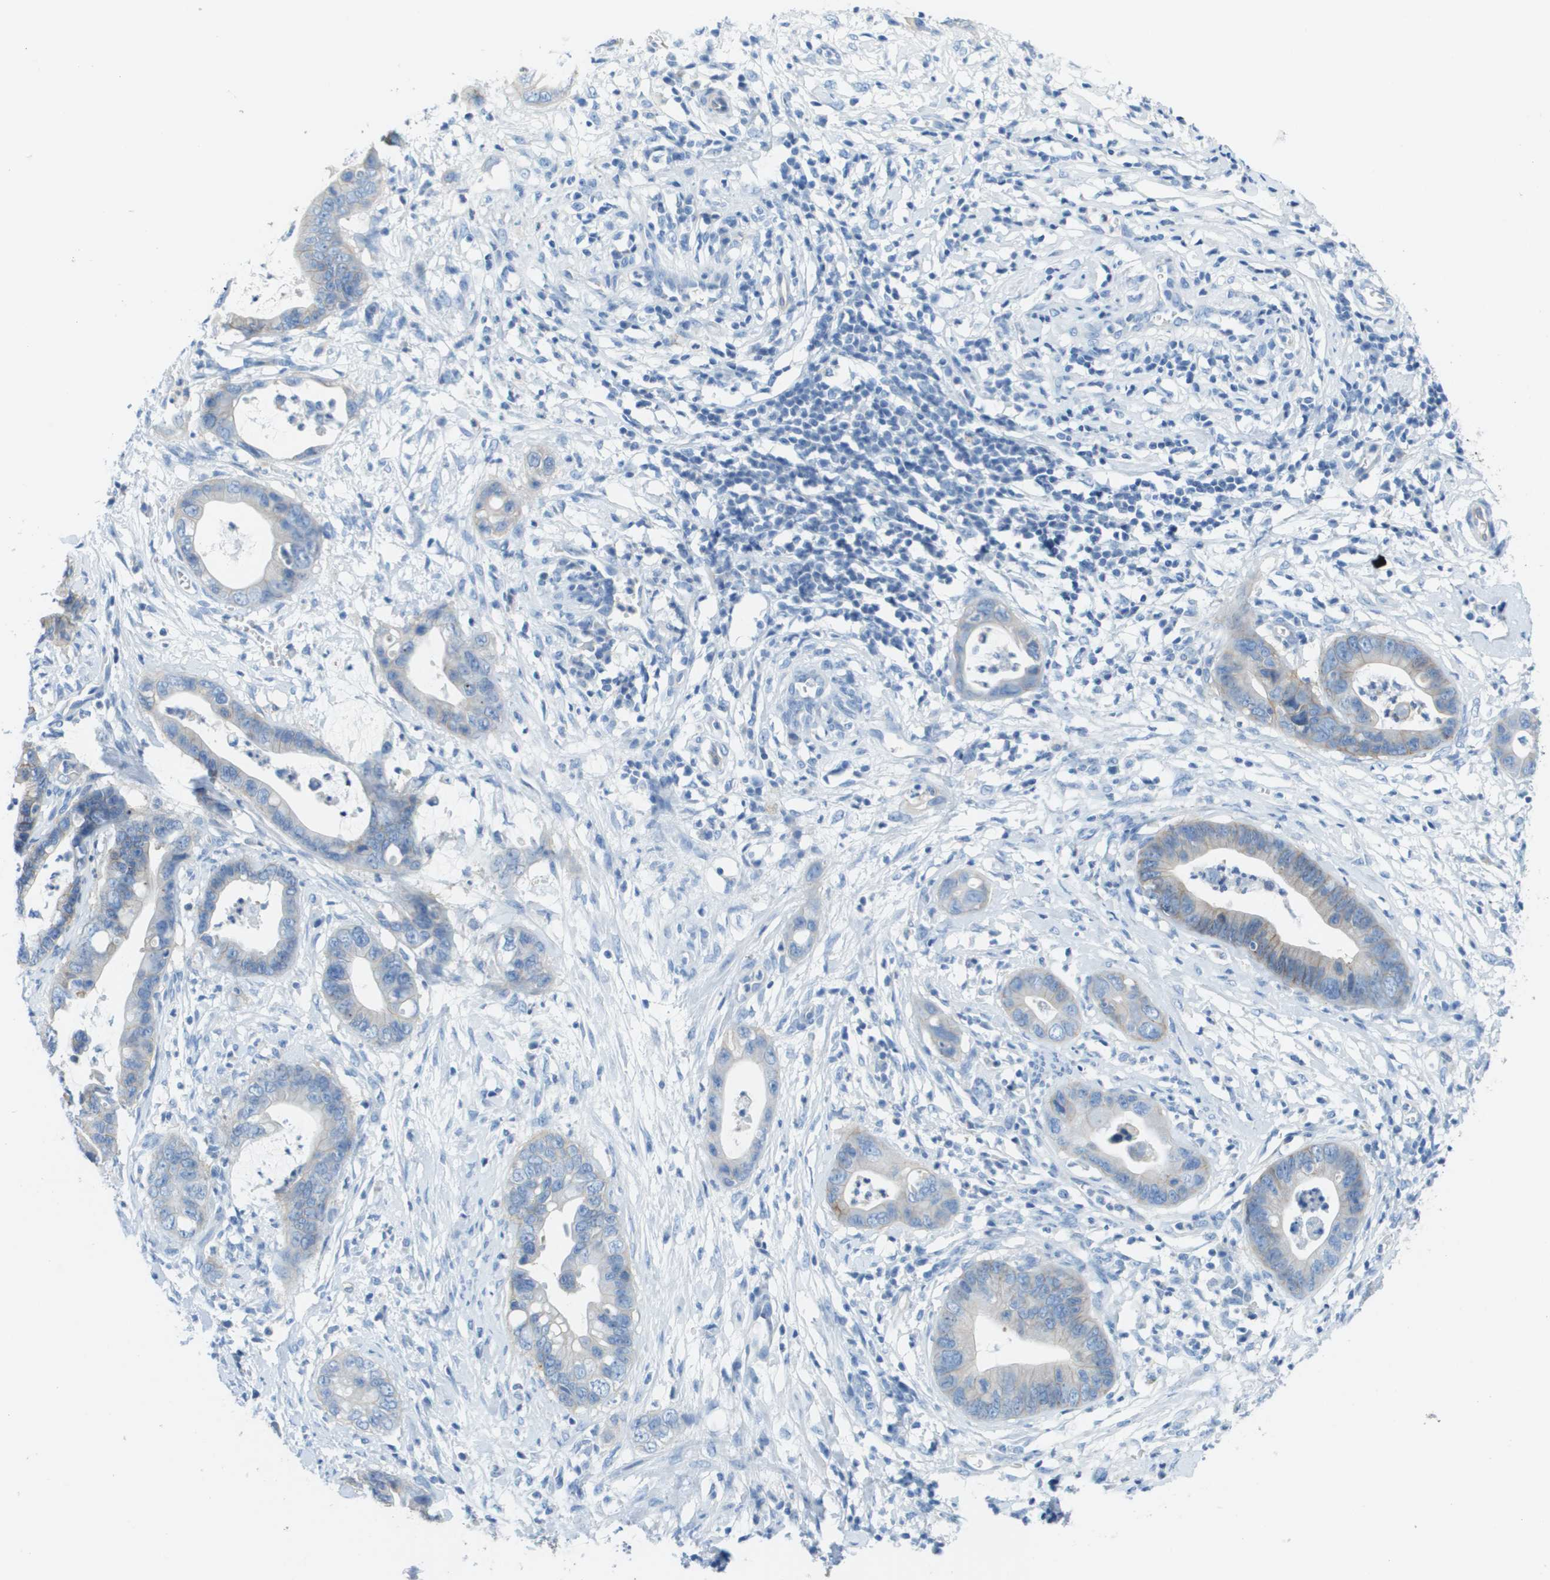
{"staining": {"intensity": "weak", "quantity": "<25%", "location": "cytoplasmic/membranous"}, "tissue": "cervical cancer", "cell_type": "Tumor cells", "image_type": "cancer", "snomed": [{"axis": "morphology", "description": "Adenocarcinoma, NOS"}, {"axis": "topography", "description": "Cervix"}], "caption": "There is no significant expression in tumor cells of adenocarcinoma (cervical).", "gene": "CD46", "patient": {"sex": "female", "age": 44}}